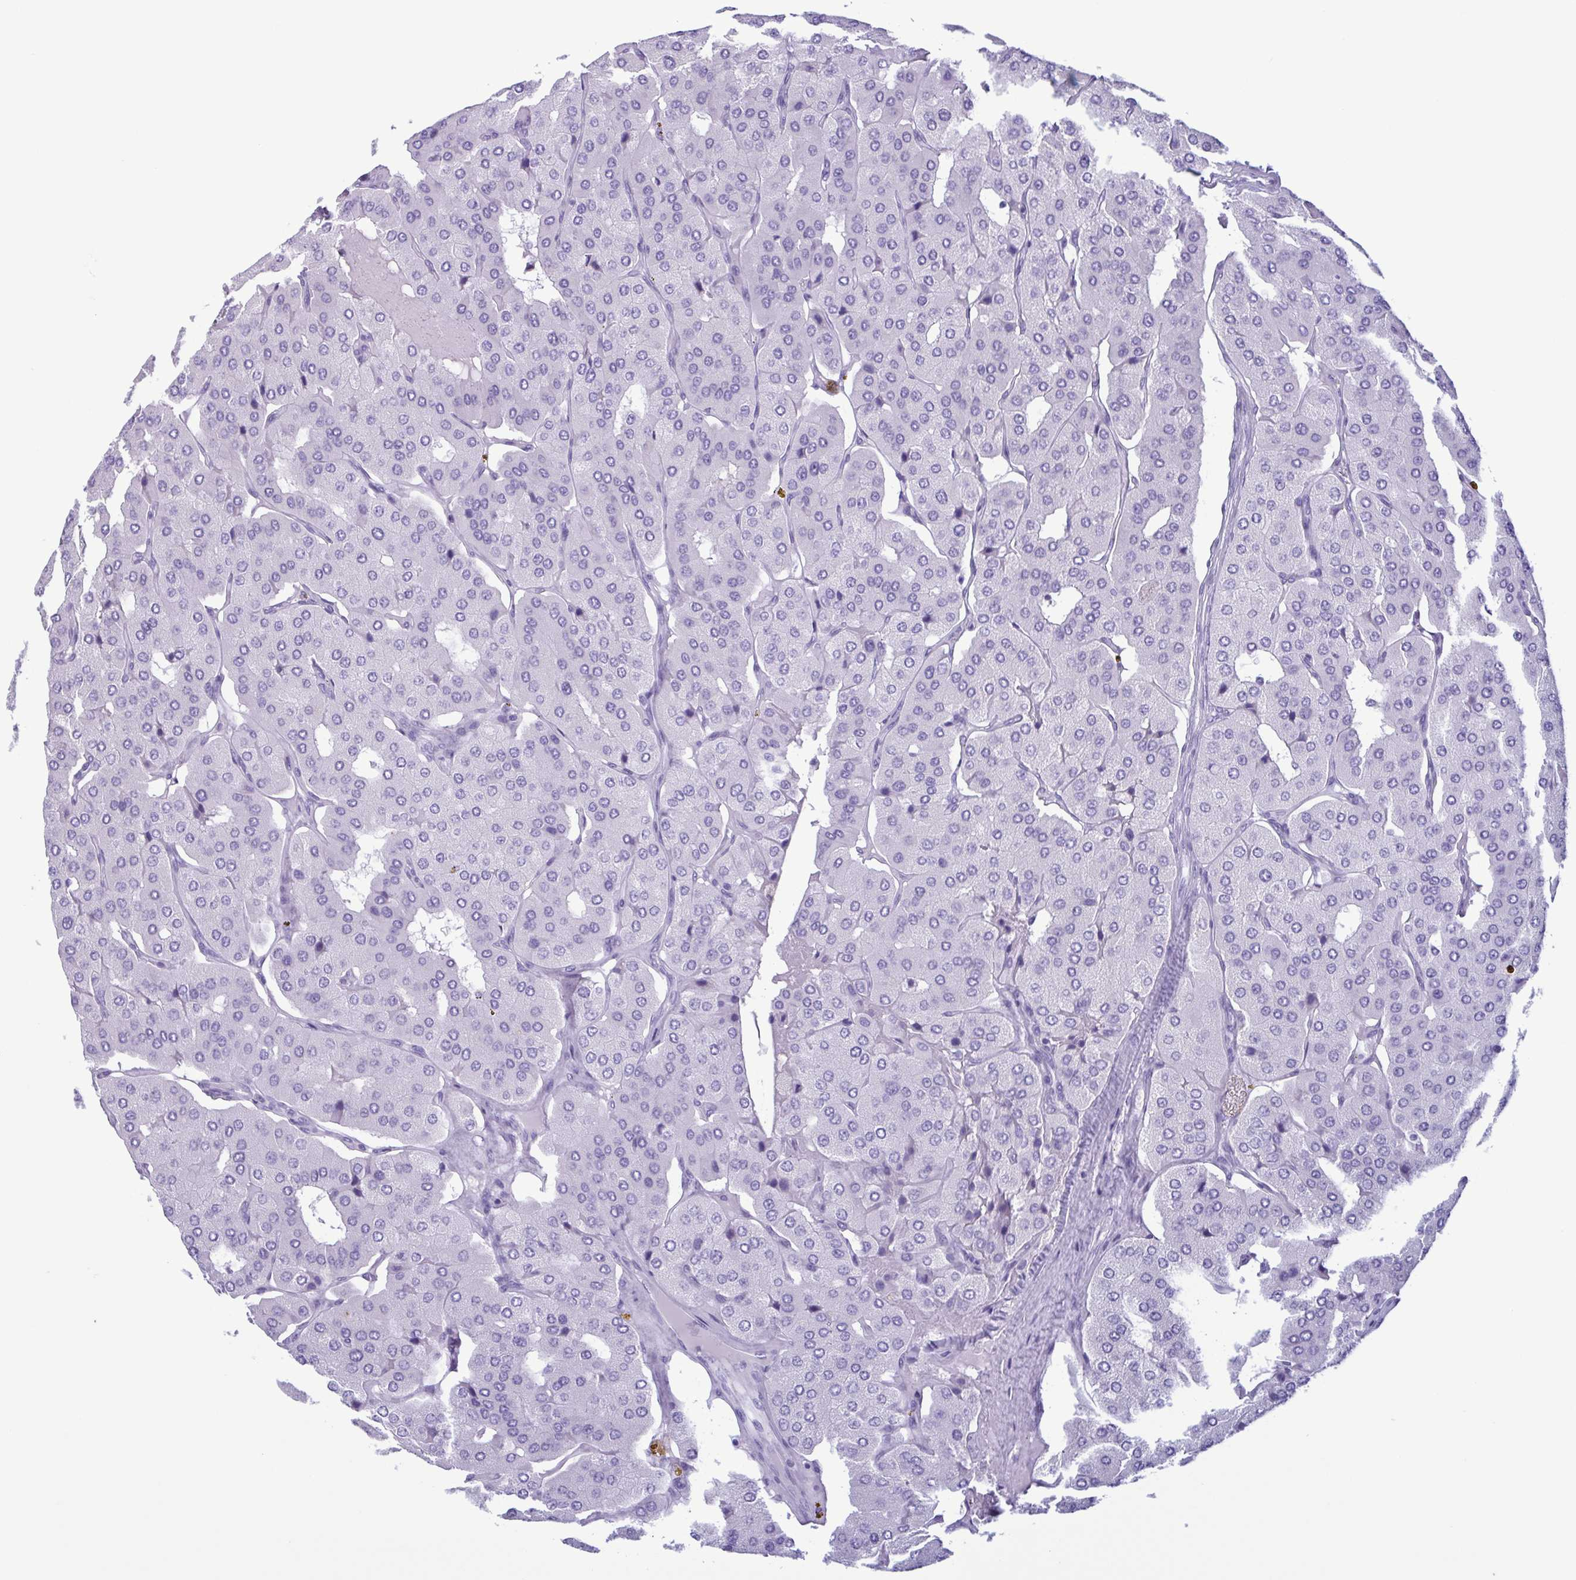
{"staining": {"intensity": "negative", "quantity": "none", "location": "none"}, "tissue": "parathyroid gland", "cell_type": "Glandular cells", "image_type": "normal", "snomed": [{"axis": "morphology", "description": "Normal tissue, NOS"}, {"axis": "morphology", "description": "Adenoma, NOS"}, {"axis": "topography", "description": "Parathyroid gland"}], "caption": "Immunohistochemistry image of normal human parathyroid gland stained for a protein (brown), which exhibits no staining in glandular cells.", "gene": "LTF", "patient": {"sex": "female", "age": 86}}